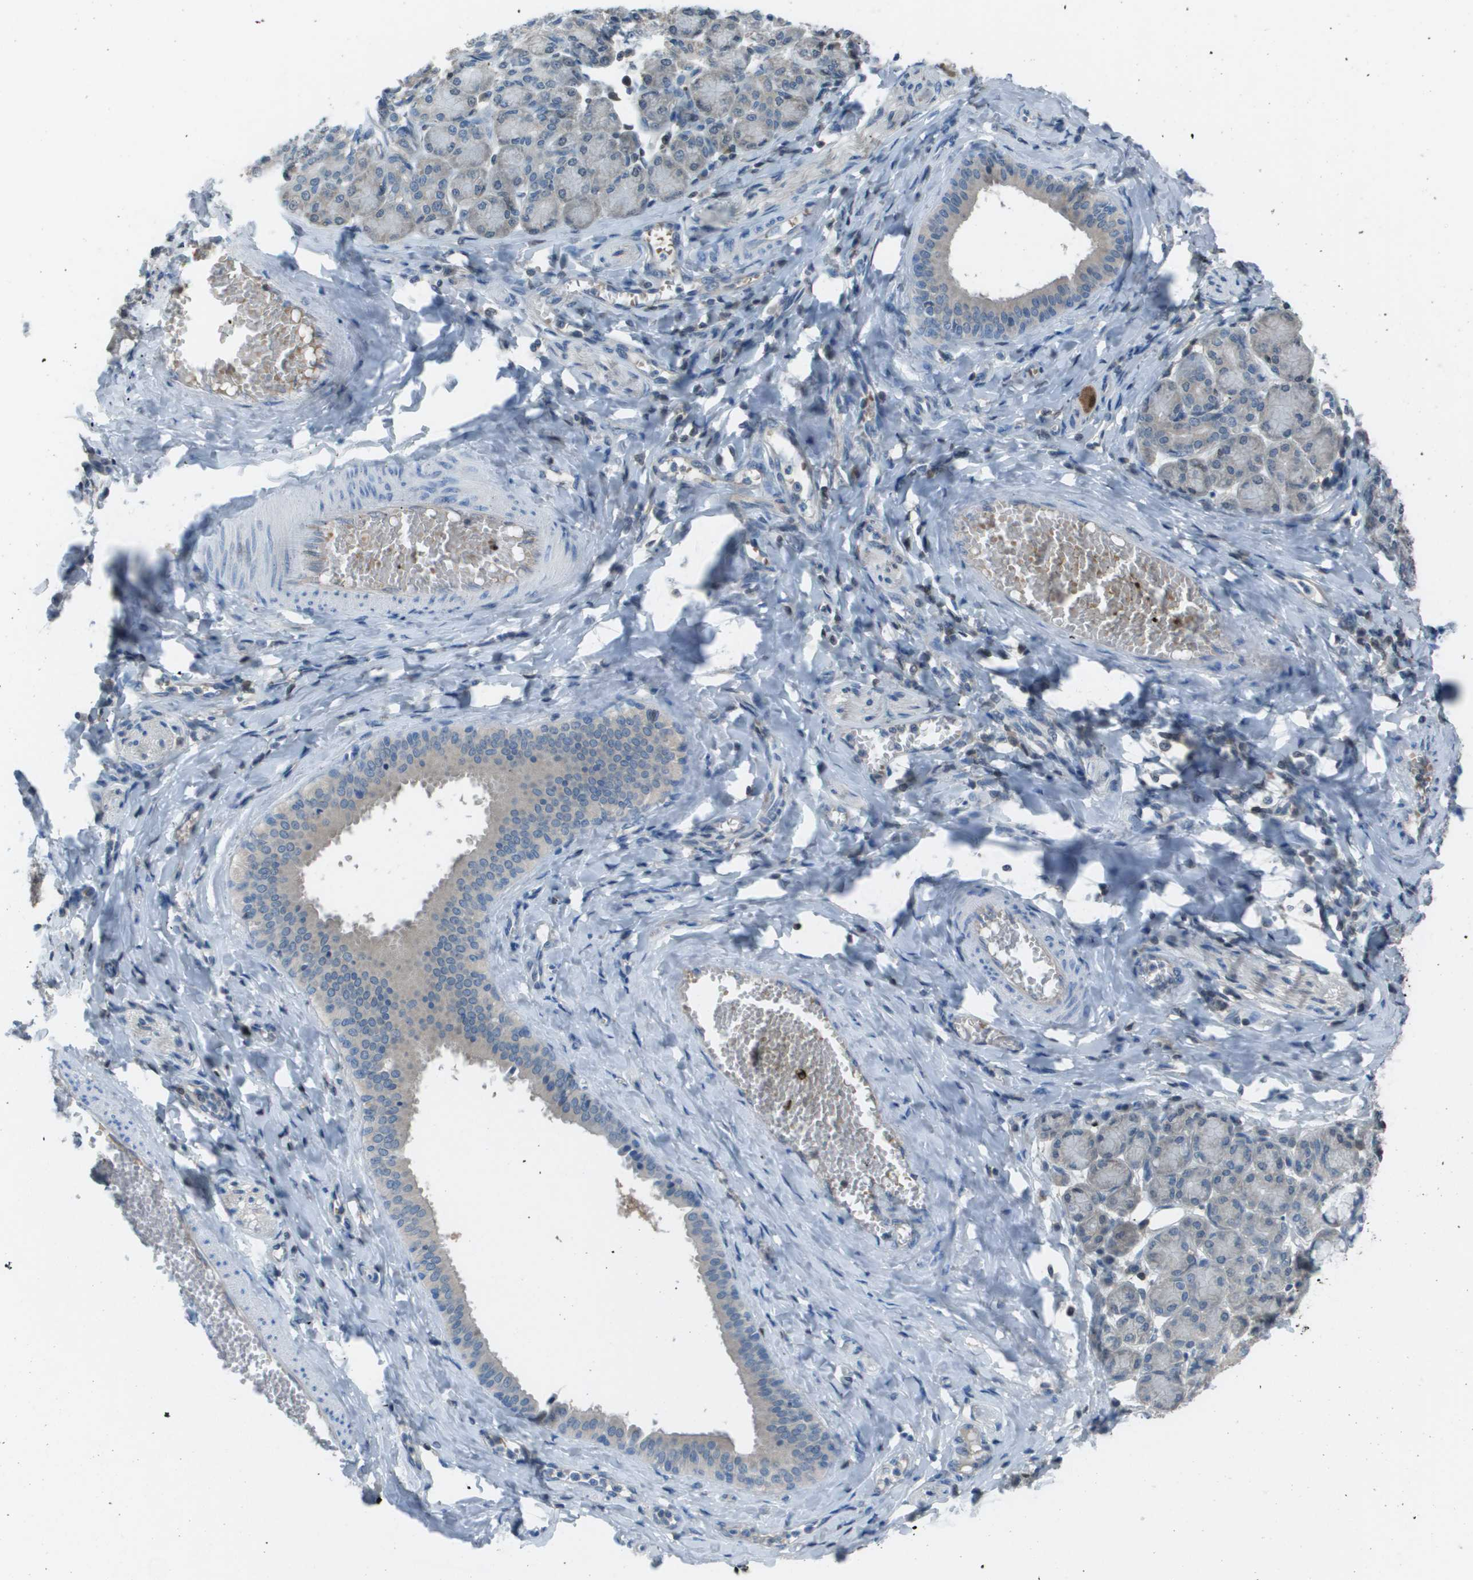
{"staining": {"intensity": "moderate", "quantity": "<25%", "location": "cytoplasmic/membranous"}, "tissue": "salivary gland", "cell_type": "Glandular cells", "image_type": "normal", "snomed": [{"axis": "morphology", "description": "Normal tissue, NOS"}, {"axis": "morphology", "description": "Inflammation, NOS"}, {"axis": "topography", "description": "Lymph node"}, {"axis": "topography", "description": "Salivary gland"}], "caption": "Protein expression by IHC exhibits moderate cytoplasmic/membranous staining in about <25% of glandular cells in normal salivary gland.", "gene": "CAMK4", "patient": {"sex": "male", "age": 3}}